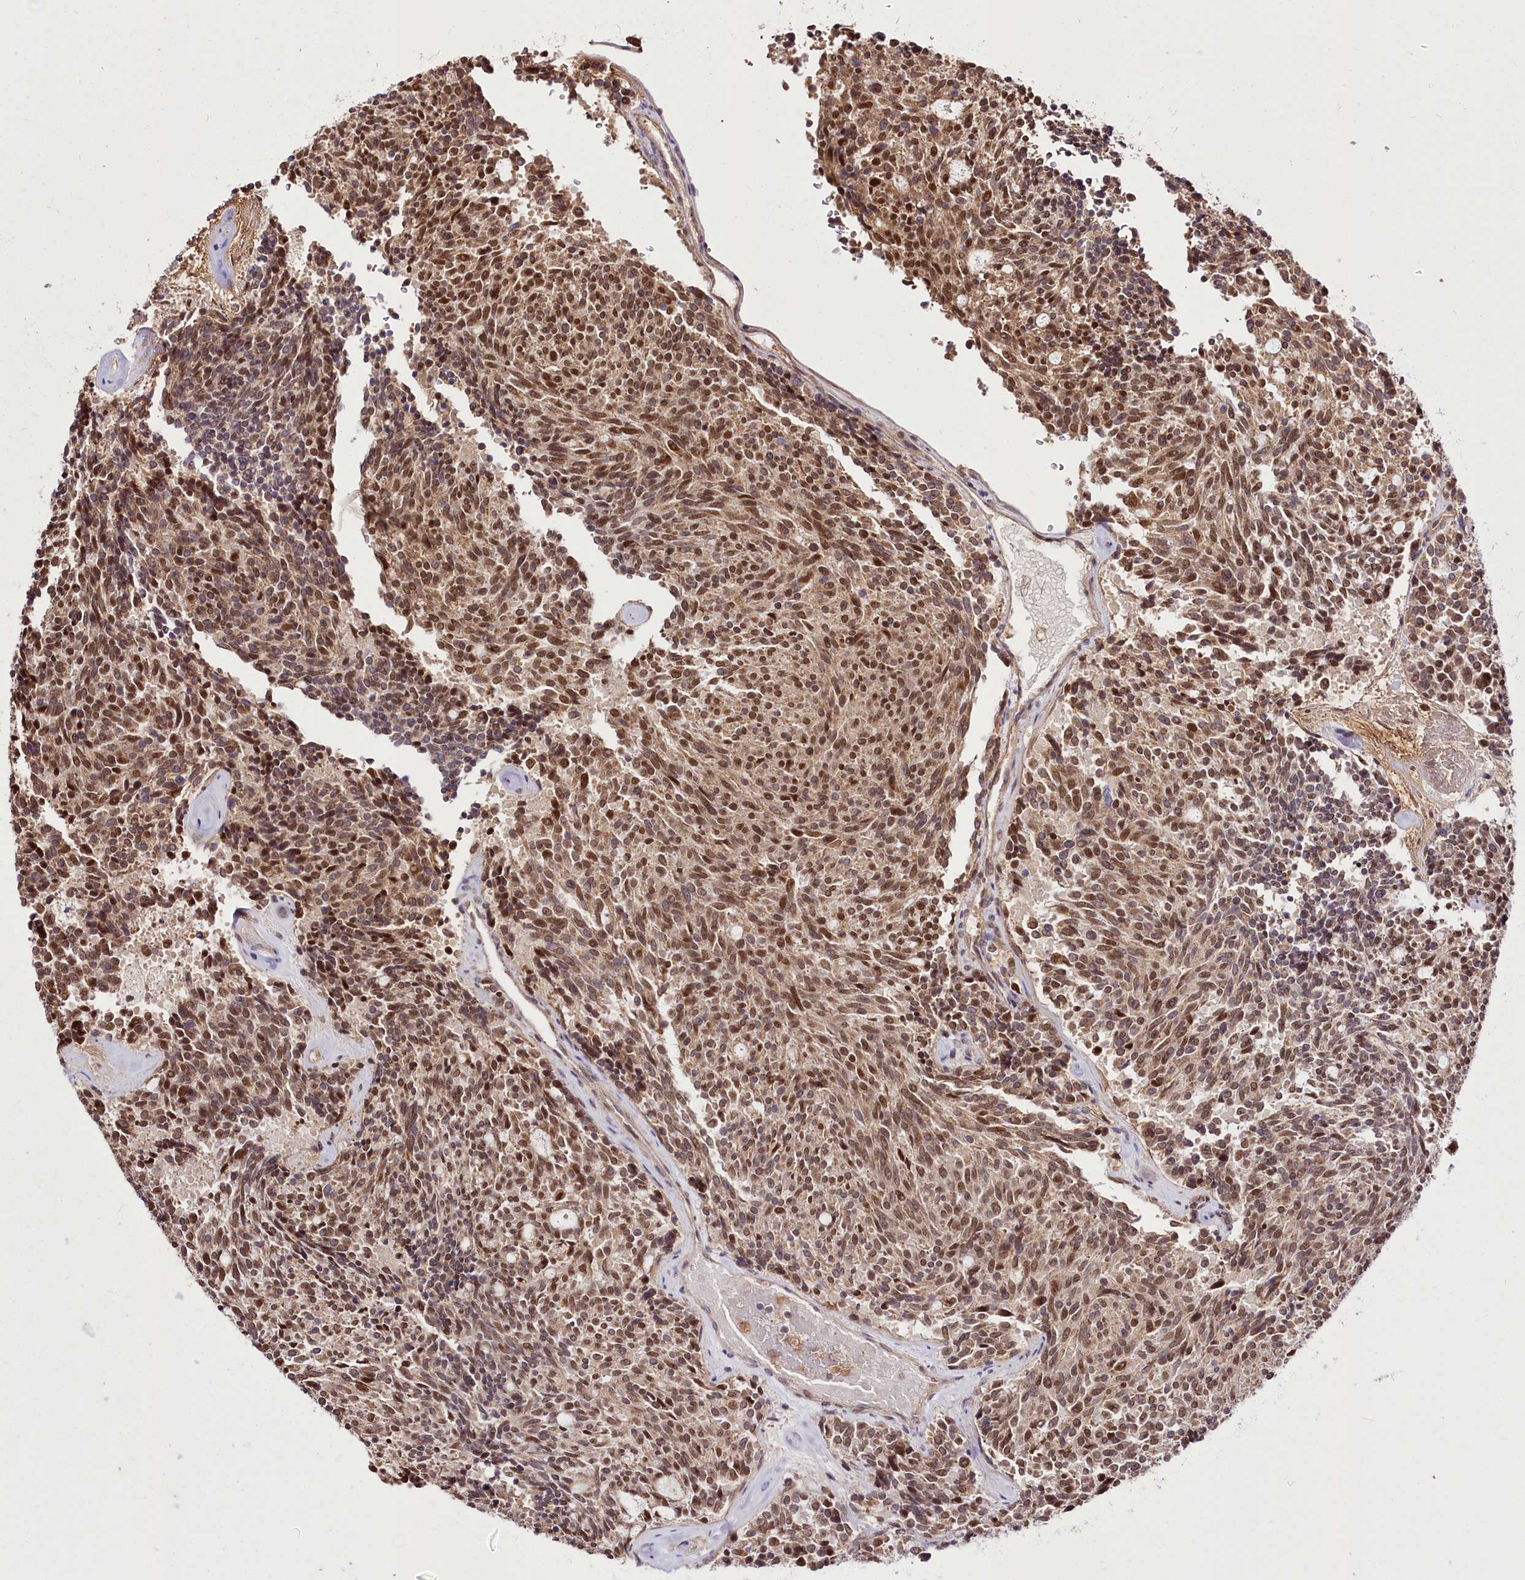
{"staining": {"intensity": "moderate", "quantity": ">75%", "location": "nuclear"}, "tissue": "carcinoid", "cell_type": "Tumor cells", "image_type": "cancer", "snomed": [{"axis": "morphology", "description": "Carcinoid, malignant, NOS"}, {"axis": "topography", "description": "Pancreas"}], "caption": "Protein expression analysis of human carcinoid (malignant) reveals moderate nuclear staining in about >75% of tumor cells.", "gene": "GNL3L", "patient": {"sex": "female", "age": 54}}